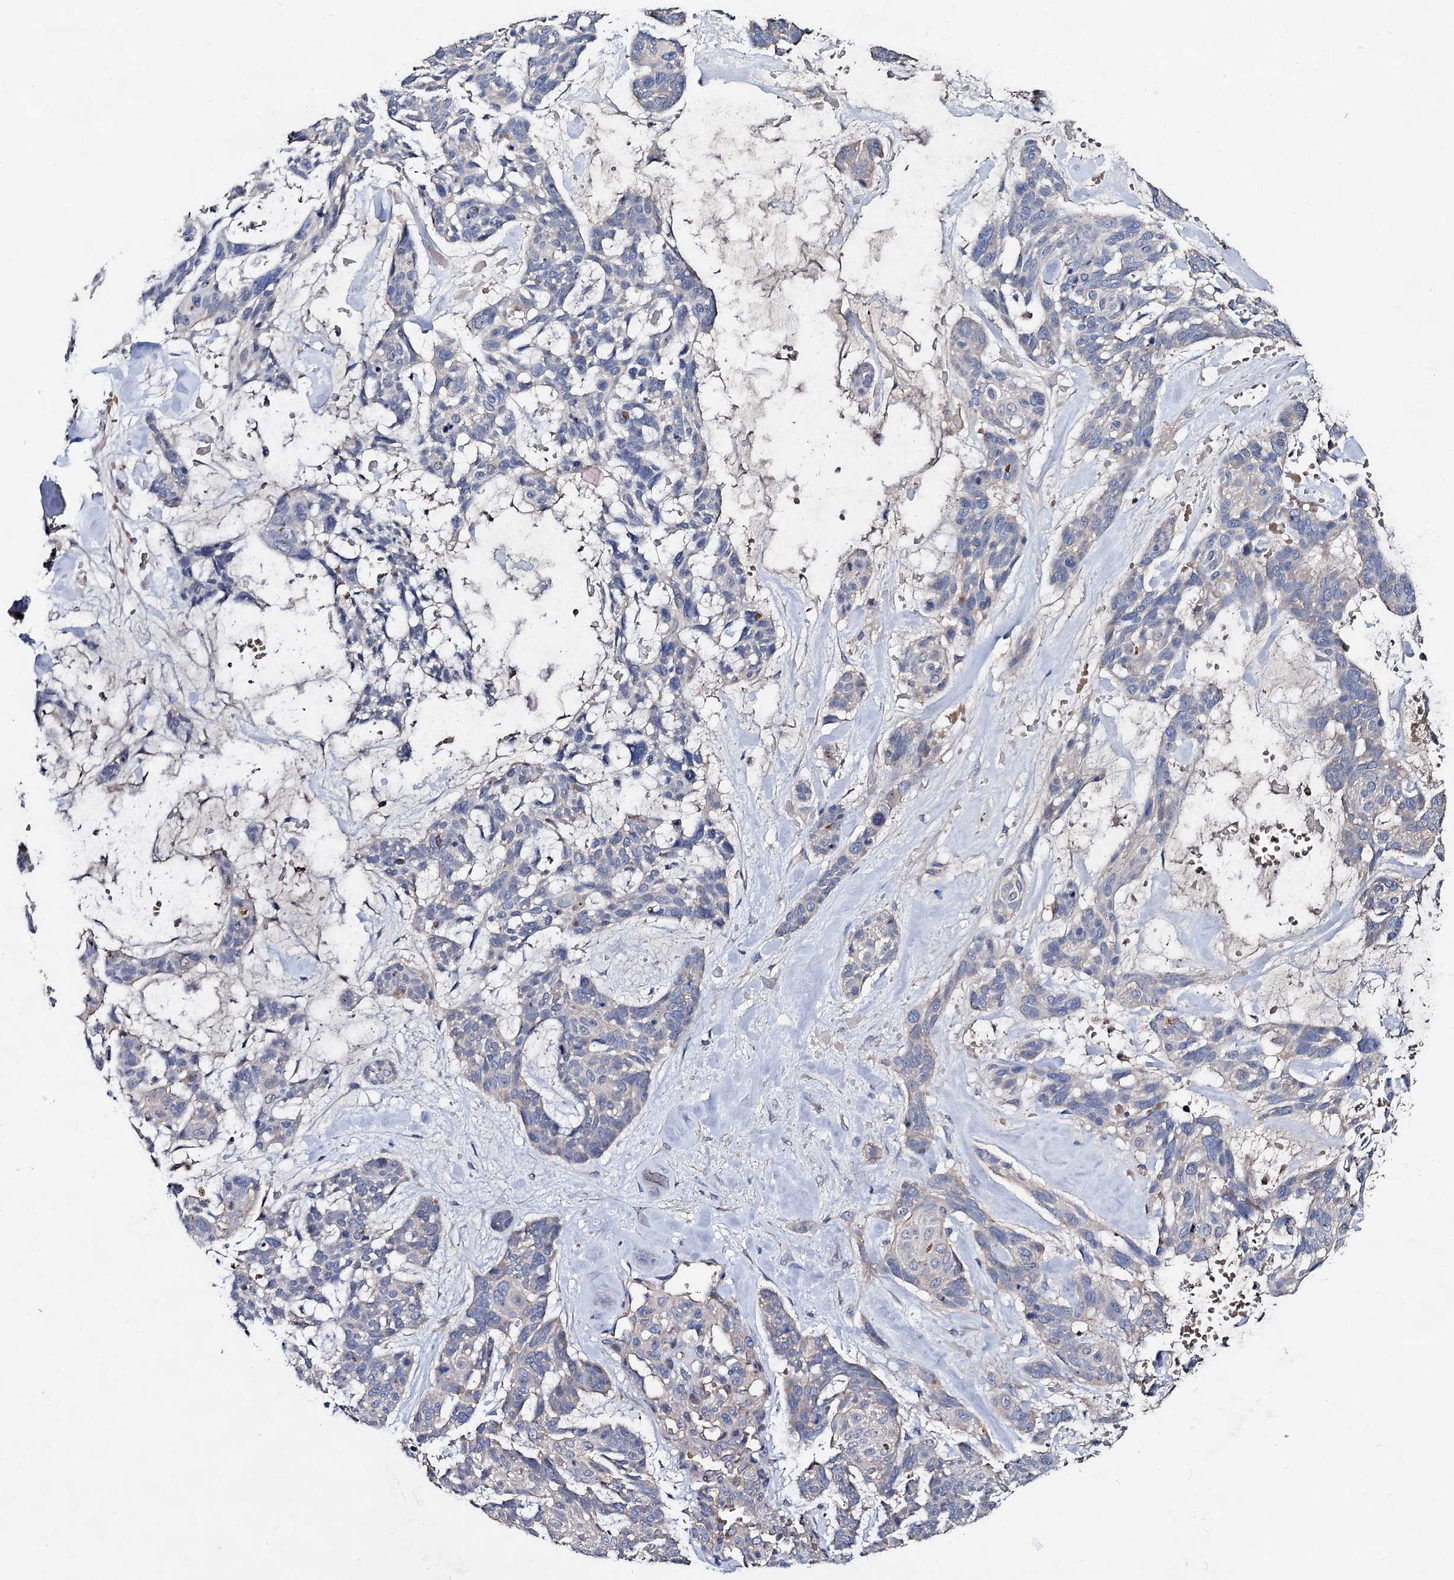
{"staining": {"intensity": "negative", "quantity": "none", "location": "none"}, "tissue": "skin cancer", "cell_type": "Tumor cells", "image_type": "cancer", "snomed": [{"axis": "morphology", "description": "Basal cell carcinoma"}, {"axis": "topography", "description": "Skin"}], "caption": "A high-resolution photomicrograph shows immunohistochemistry (IHC) staining of skin cancer (basal cell carcinoma), which demonstrates no significant positivity in tumor cells.", "gene": "HVCN1", "patient": {"sex": "male", "age": 88}}